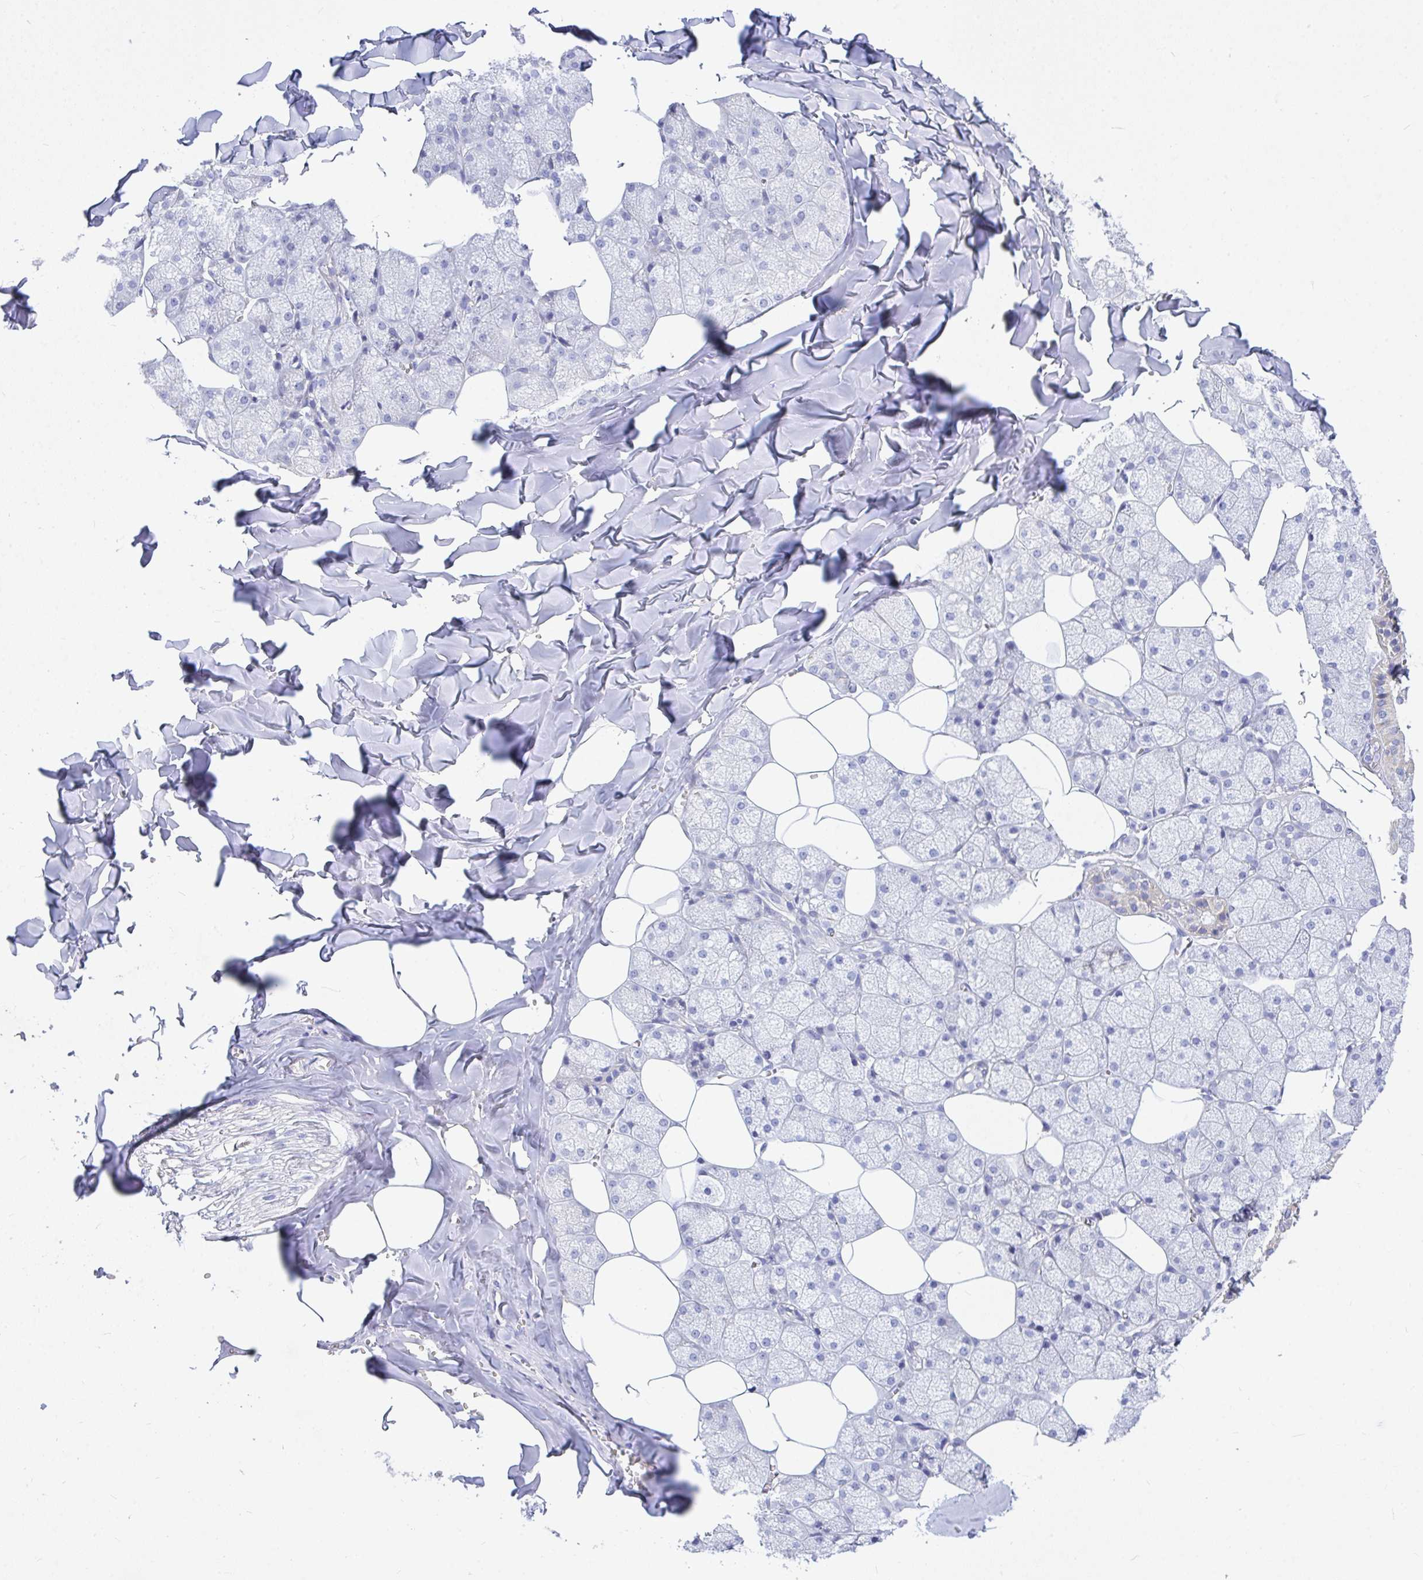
{"staining": {"intensity": "weak", "quantity": "<25%", "location": "cytoplasmic/membranous"}, "tissue": "salivary gland", "cell_type": "Glandular cells", "image_type": "normal", "snomed": [{"axis": "morphology", "description": "Normal tissue, NOS"}, {"axis": "topography", "description": "Salivary gland"}, {"axis": "topography", "description": "Peripheral nerve tissue"}], "caption": "A micrograph of human salivary gland is negative for staining in glandular cells.", "gene": "ZNF561", "patient": {"sex": "male", "age": 38}}